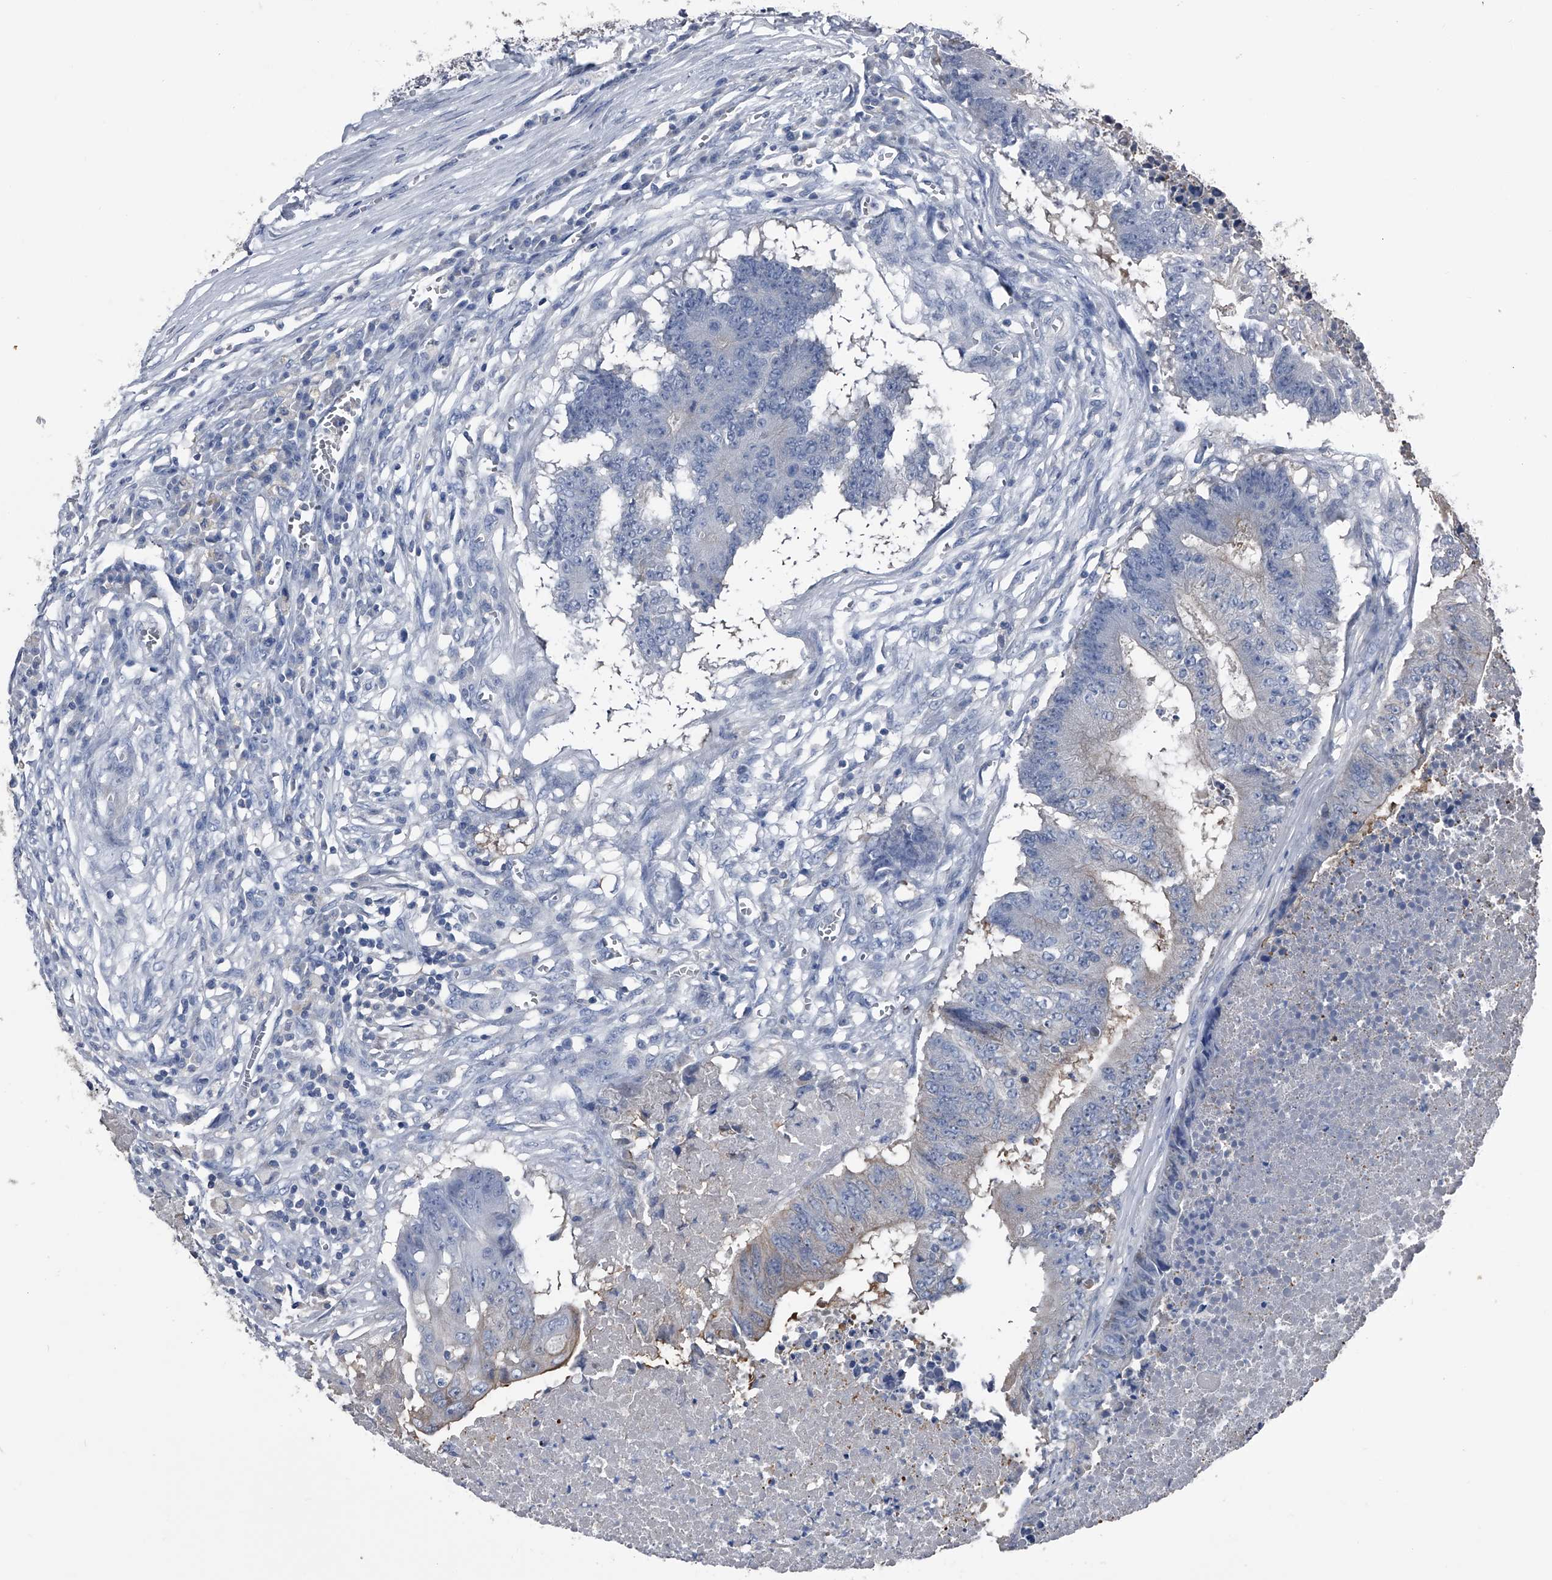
{"staining": {"intensity": "negative", "quantity": "none", "location": "none"}, "tissue": "colorectal cancer", "cell_type": "Tumor cells", "image_type": "cancer", "snomed": [{"axis": "morphology", "description": "Adenocarcinoma, NOS"}, {"axis": "topography", "description": "Colon"}], "caption": "This is a micrograph of IHC staining of colorectal cancer, which shows no positivity in tumor cells. The staining was performed using DAB to visualize the protein expression in brown, while the nuclei were stained in blue with hematoxylin (Magnification: 20x).", "gene": "KIF13A", "patient": {"sex": "male", "age": 87}}